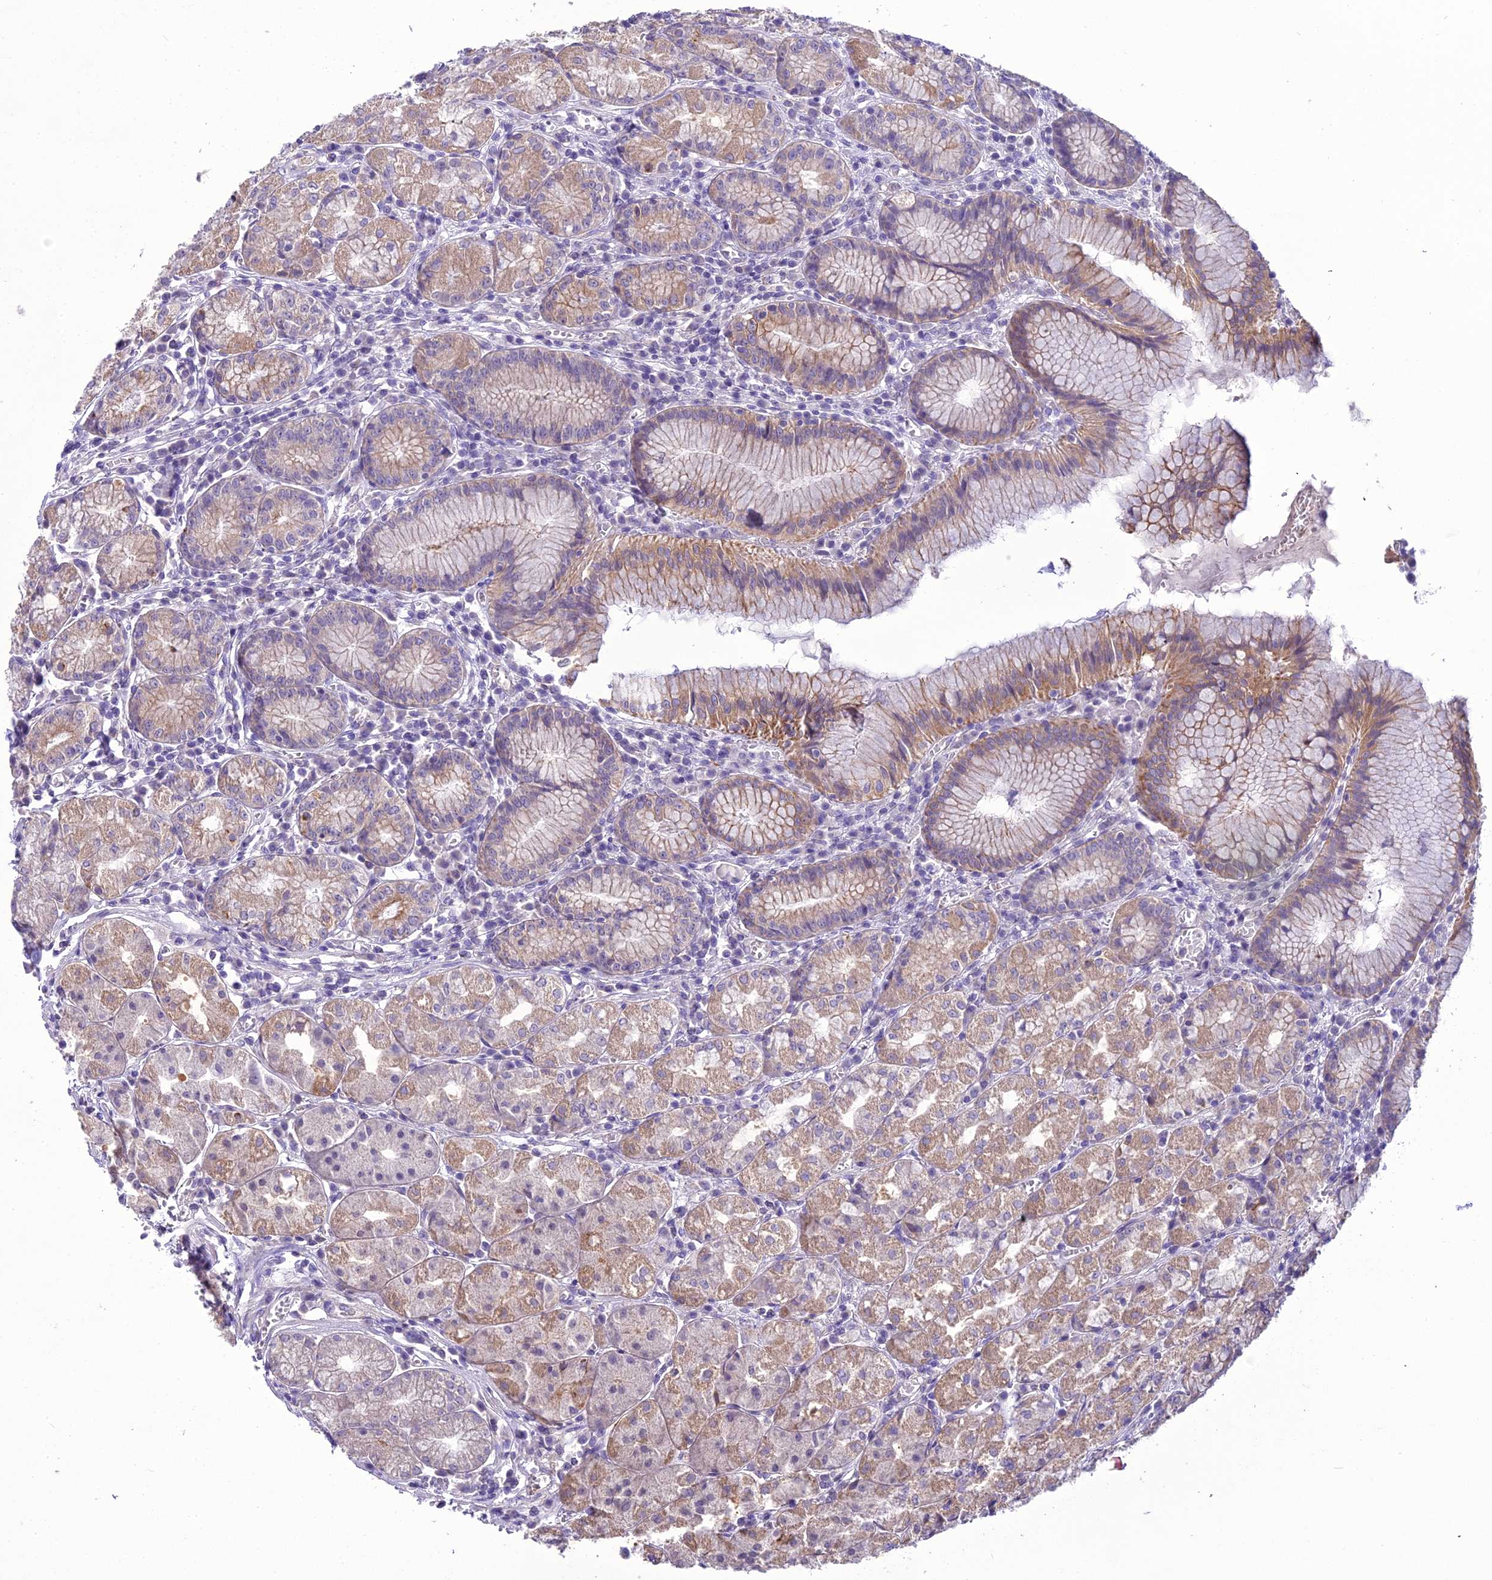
{"staining": {"intensity": "moderate", "quantity": "25%-75%", "location": "cytoplasmic/membranous"}, "tissue": "stomach", "cell_type": "Glandular cells", "image_type": "normal", "snomed": [{"axis": "morphology", "description": "Normal tissue, NOS"}, {"axis": "topography", "description": "Stomach"}], "caption": "A brown stain labels moderate cytoplasmic/membranous staining of a protein in glandular cells of normal human stomach.", "gene": "SCRT1", "patient": {"sex": "male", "age": 55}}